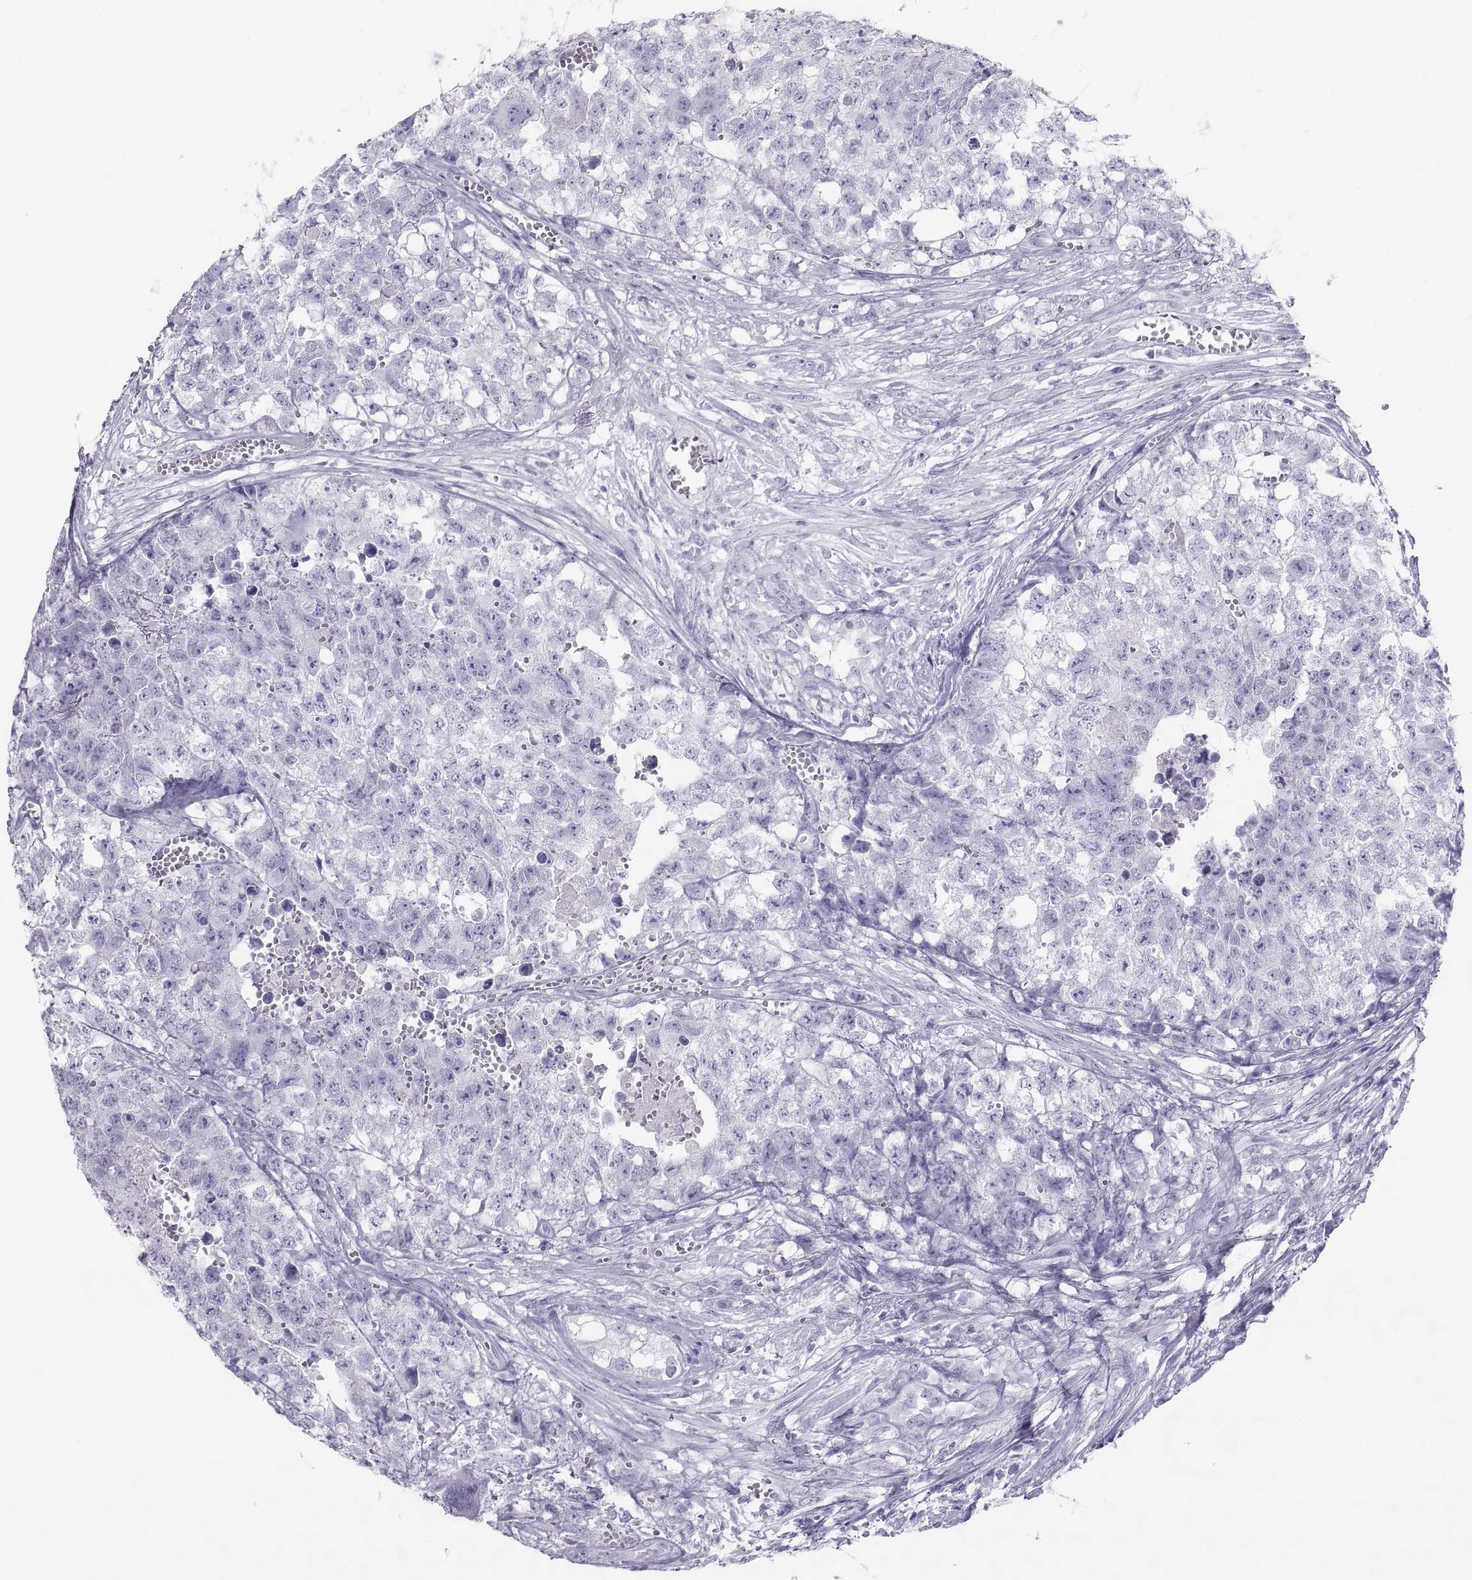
{"staining": {"intensity": "negative", "quantity": "none", "location": "none"}, "tissue": "testis cancer", "cell_type": "Tumor cells", "image_type": "cancer", "snomed": [{"axis": "morphology", "description": "Seminoma, NOS"}, {"axis": "morphology", "description": "Carcinoma, Embryonal, NOS"}, {"axis": "topography", "description": "Testis"}], "caption": "High magnification brightfield microscopy of testis seminoma stained with DAB (3,3'-diaminobenzidine) (brown) and counterstained with hematoxylin (blue): tumor cells show no significant expression.", "gene": "SEMG1", "patient": {"sex": "male", "age": 22}}